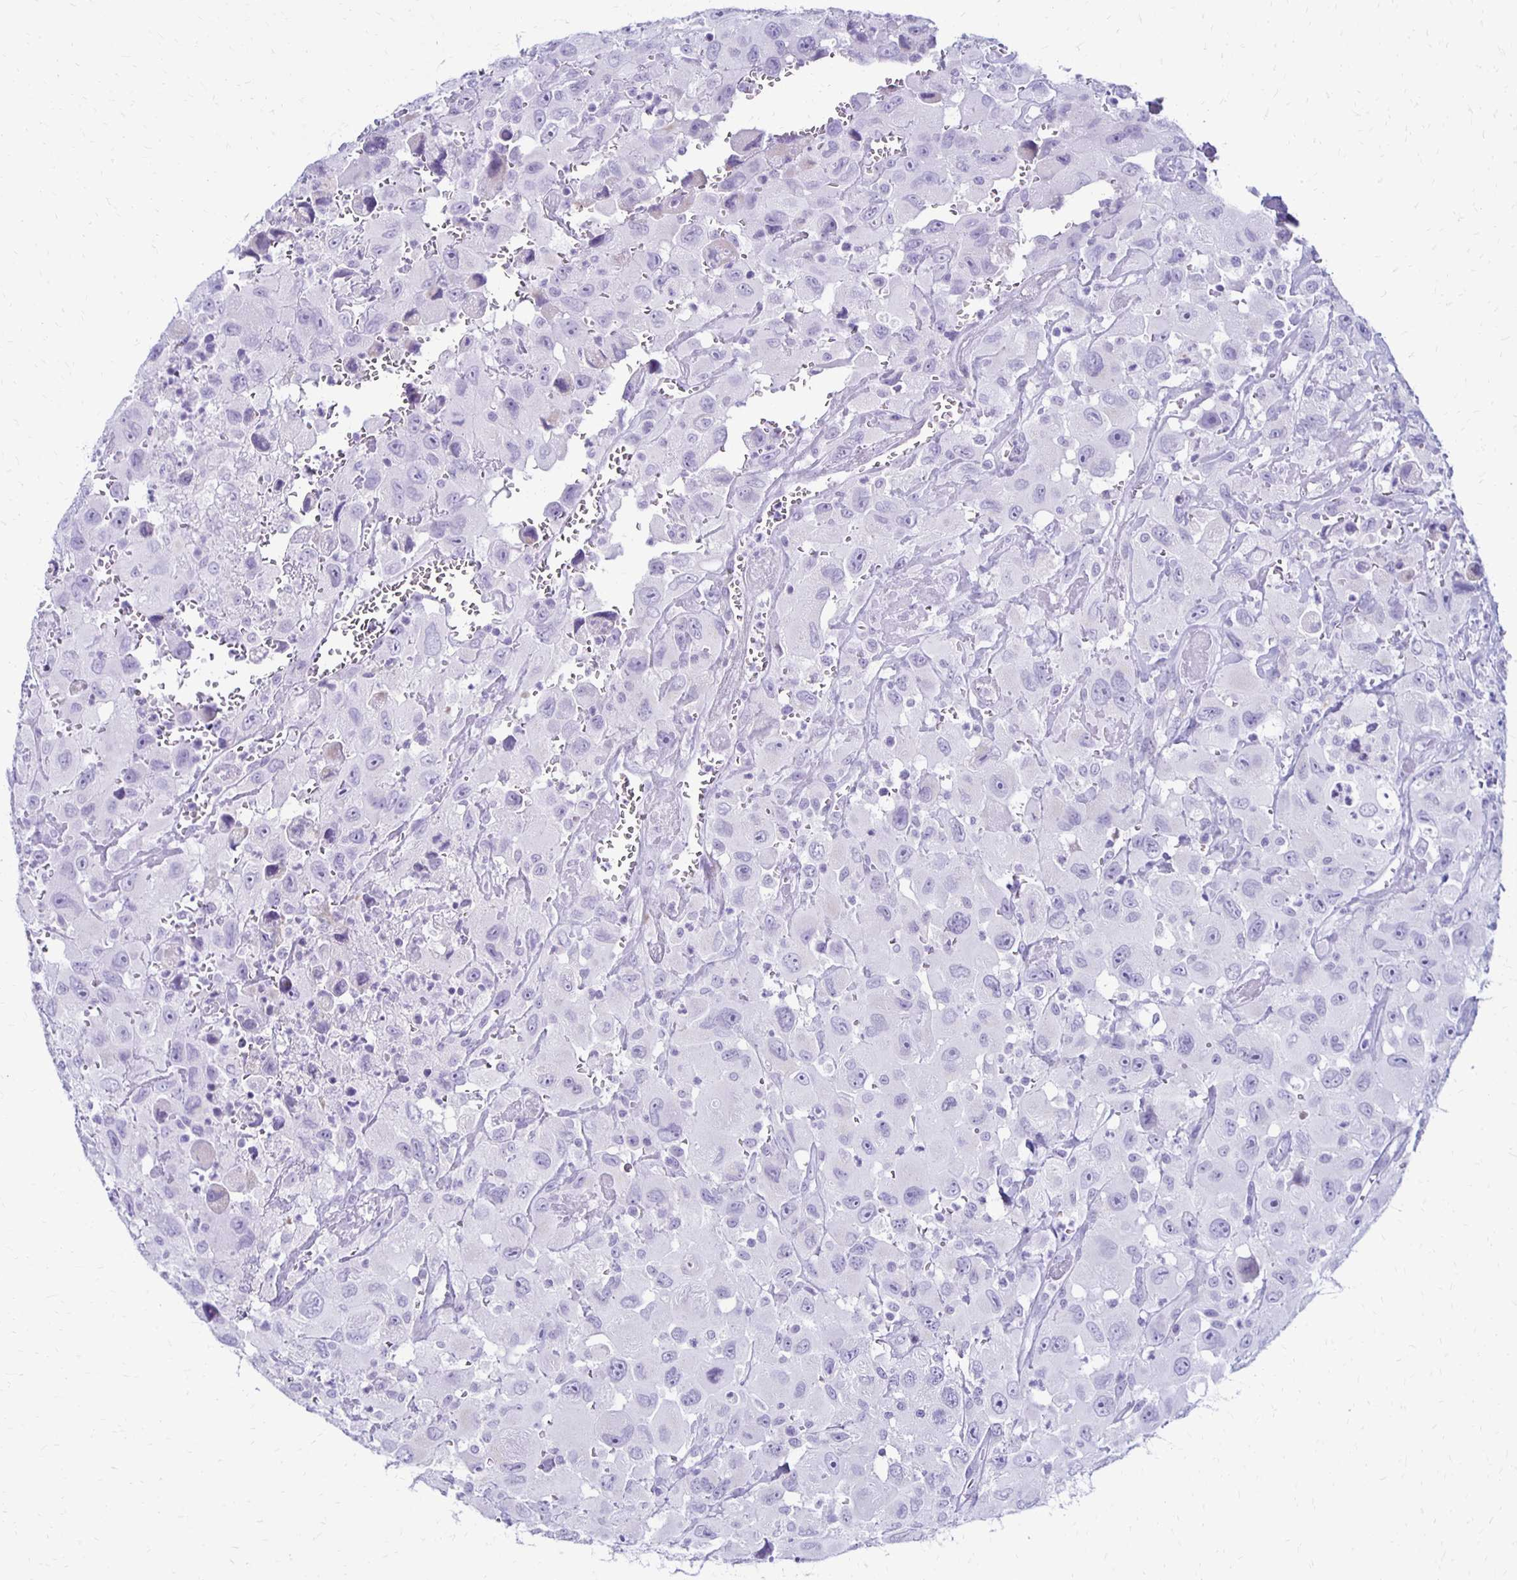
{"staining": {"intensity": "negative", "quantity": "none", "location": "none"}, "tissue": "head and neck cancer", "cell_type": "Tumor cells", "image_type": "cancer", "snomed": [{"axis": "morphology", "description": "Squamous cell carcinoma, NOS"}, {"axis": "morphology", "description": "Squamous cell carcinoma, metastatic, NOS"}, {"axis": "topography", "description": "Oral tissue"}, {"axis": "topography", "description": "Head-Neck"}], "caption": "IHC micrograph of head and neck metastatic squamous cell carcinoma stained for a protein (brown), which exhibits no expression in tumor cells.", "gene": "RYR1", "patient": {"sex": "female", "age": 85}}